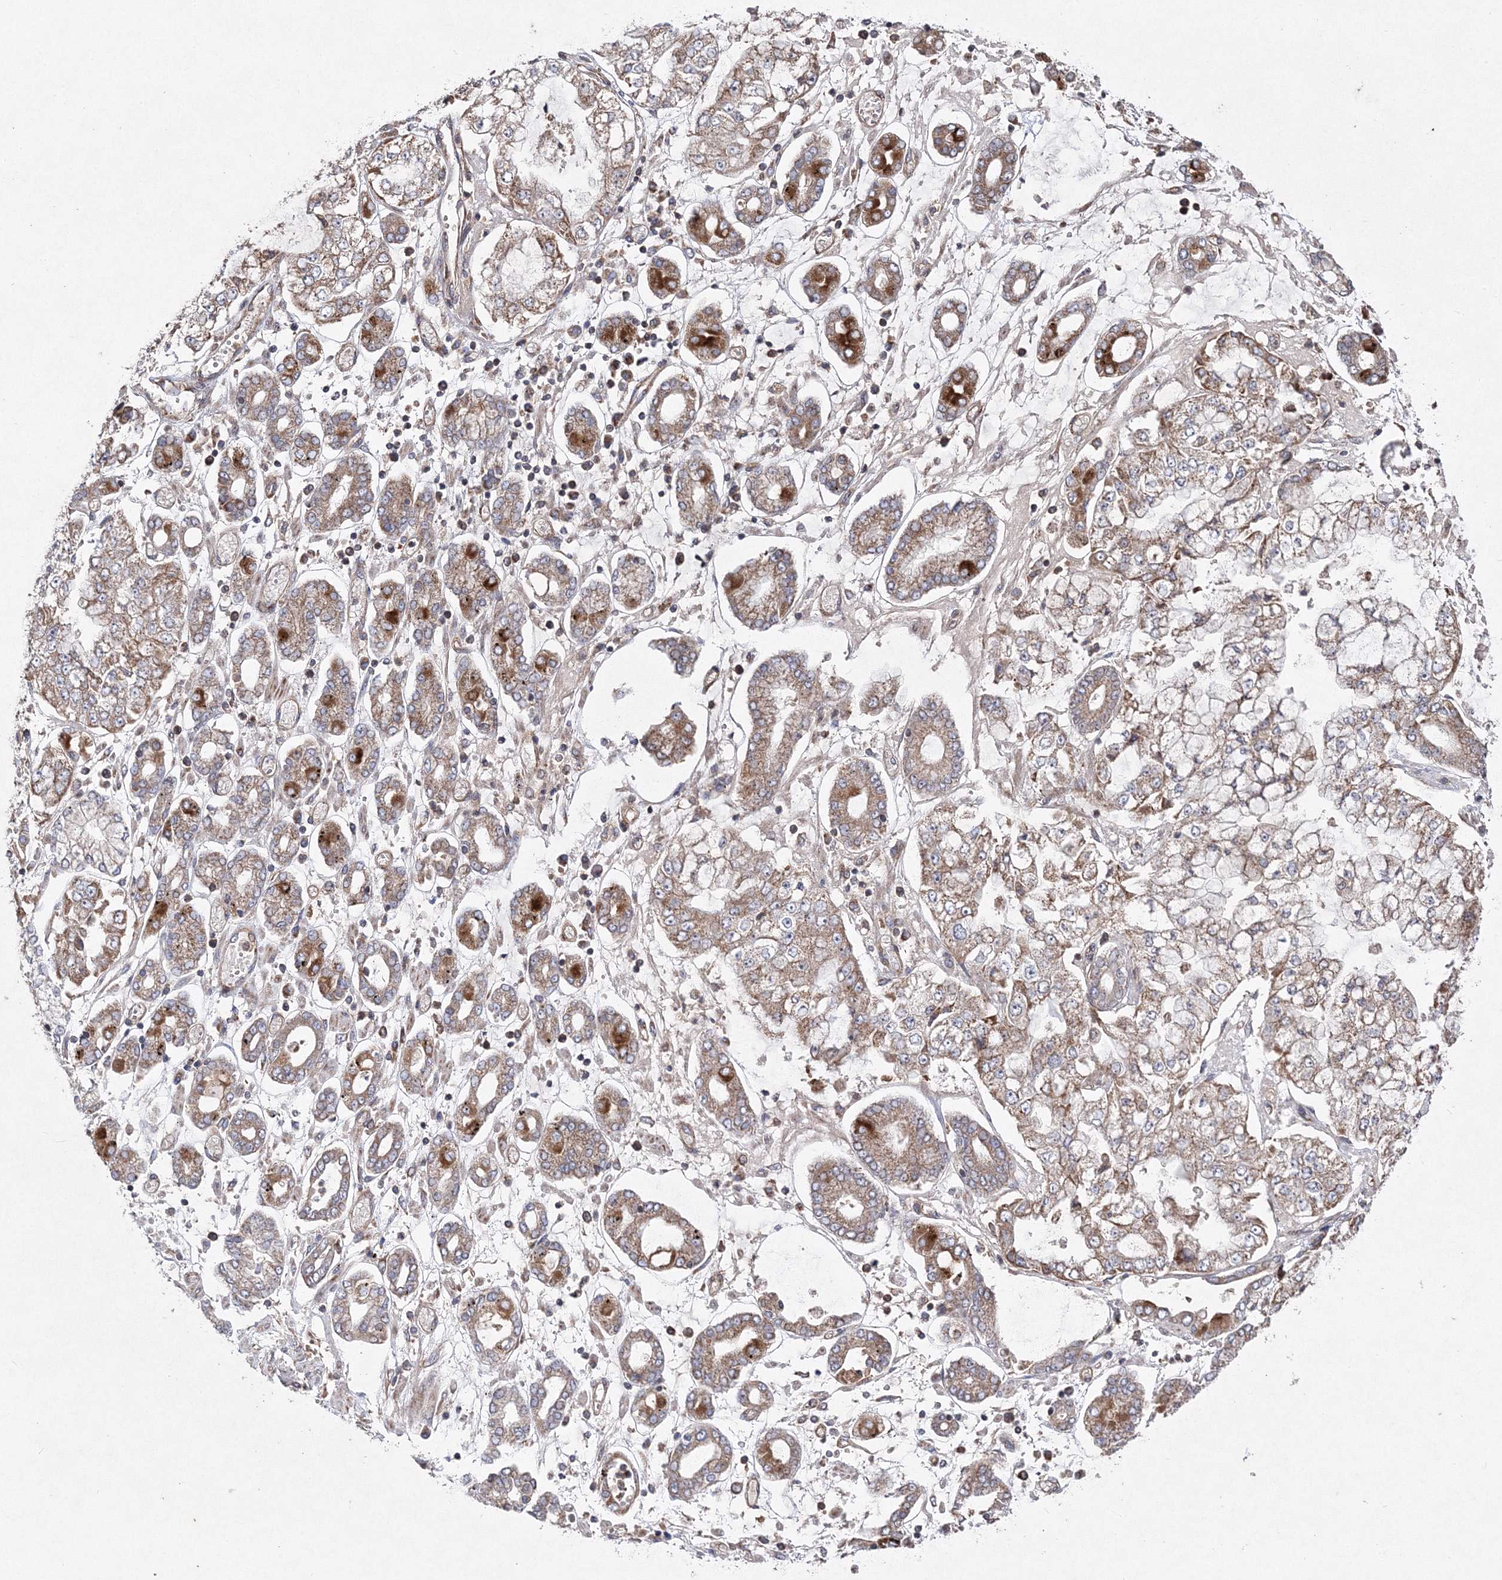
{"staining": {"intensity": "moderate", "quantity": "25%-75%", "location": "cytoplasmic/membranous"}, "tissue": "stomach cancer", "cell_type": "Tumor cells", "image_type": "cancer", "snomed": [{"axis": "morphology", "description": "Adenocarcinoma, NOS"}, {"axis": "topography", "description": "Stomach"}], "caption": "The micrograph exhibits a brown stain indicating the presence of a protein in the cytoplasmic/membranous of tumor cells in stomach cancer (adenocarcinoma).", "gene": "DNAJC13", "patient": {"sex": "male", "age": 76}}